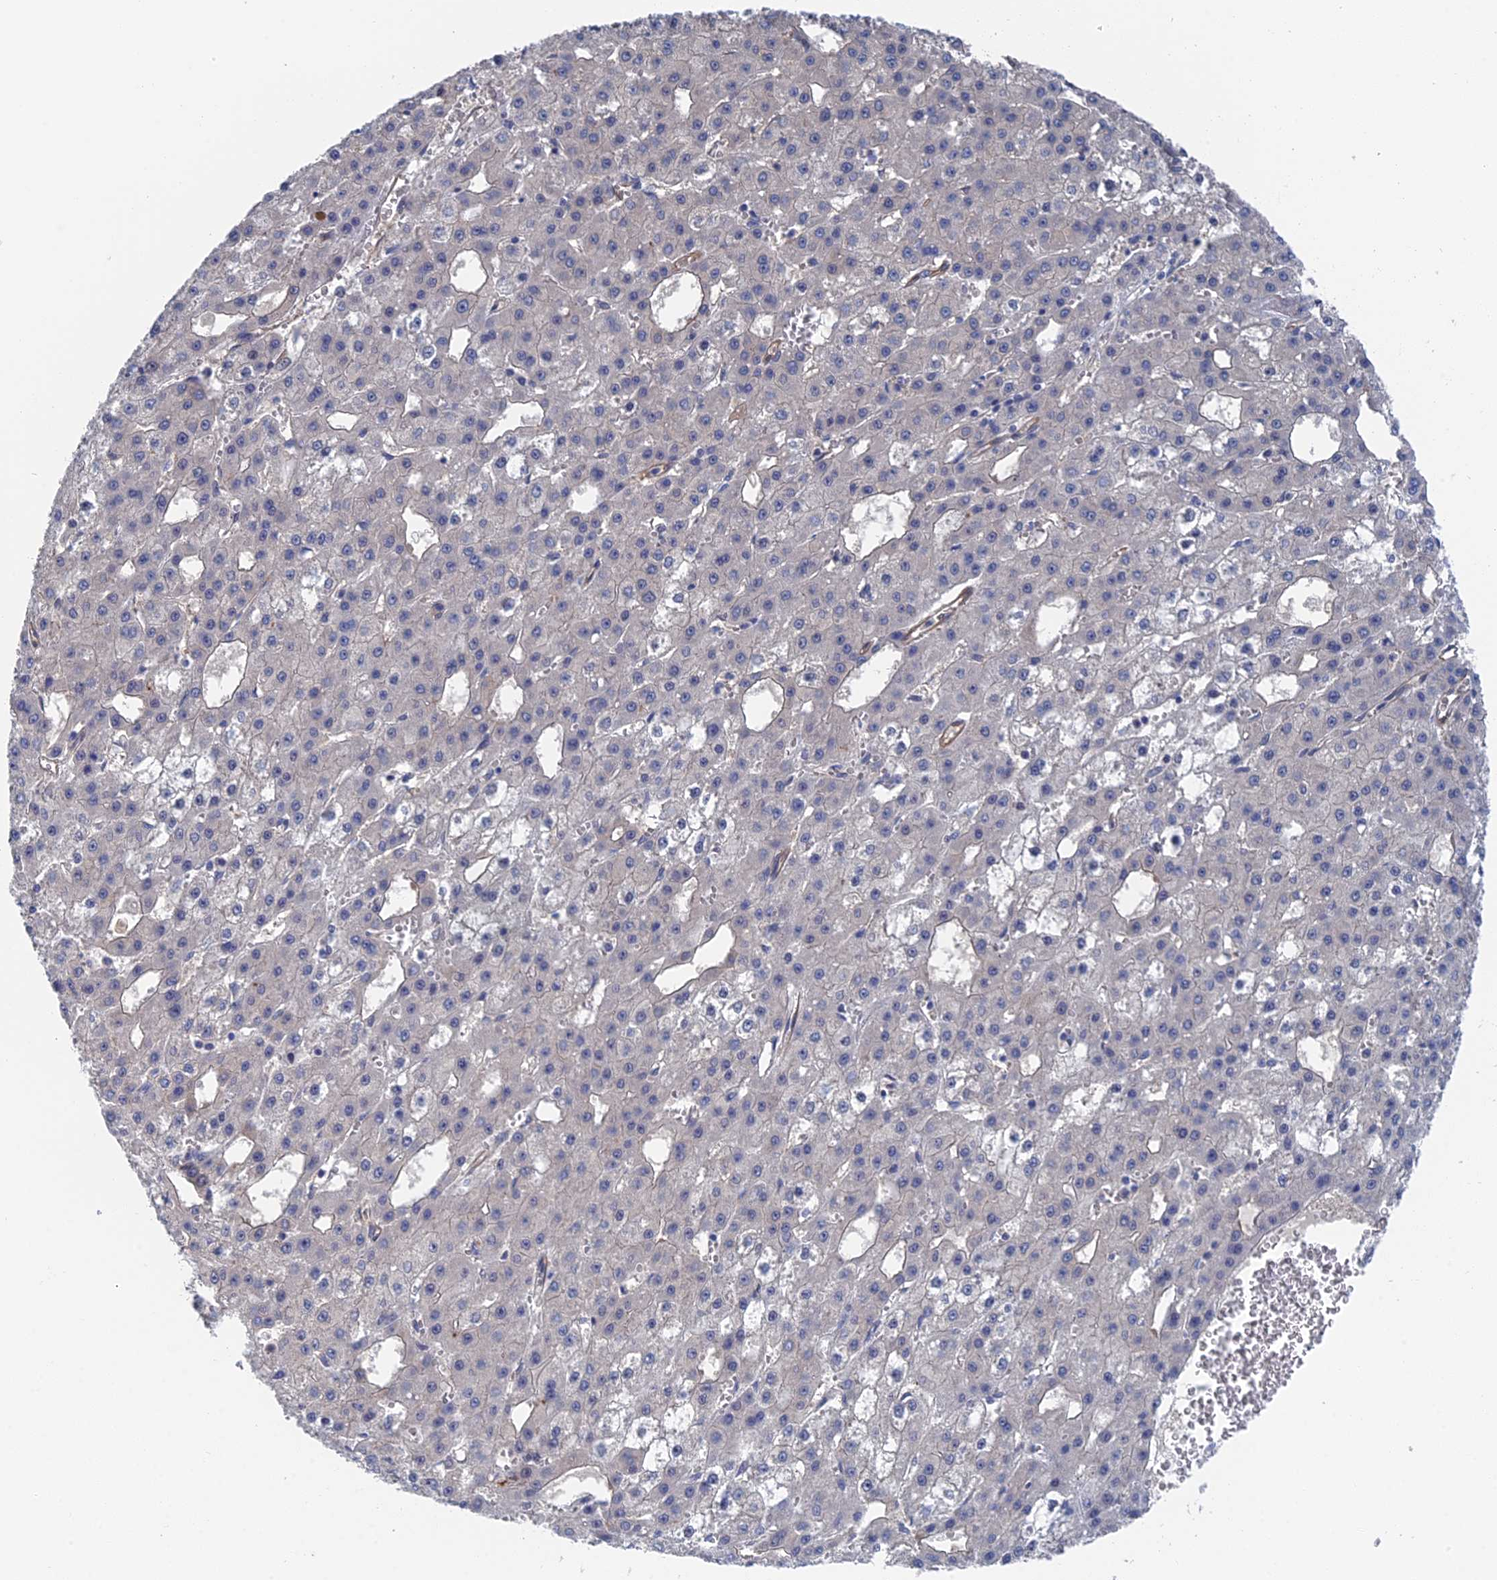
{"staining": {"intensity": "negative", "quantity": "none", "location": "none"}, "tissue": "liver cancer", "cell_type": "Tumor cells", "image_type": "cancer", "snomed": [{"axis": "morphology", "description": "Carcinoma, Hepatocellular, NOS"}, {"axis": "topography", "description": "Liver"}], "caption": "DAB (3,3'-diaminobenzidine) immunohistochemical staining of liver hepatocellular carcinoma demonstrates no significant staining in tumor cells. (Stains: DAB IHC with hematoxylin counter stain, Microscopy: brightfield microscopy at high magnification).", "gene": "MTHFSD", "patient": {"sex": "male", "age": 47}}